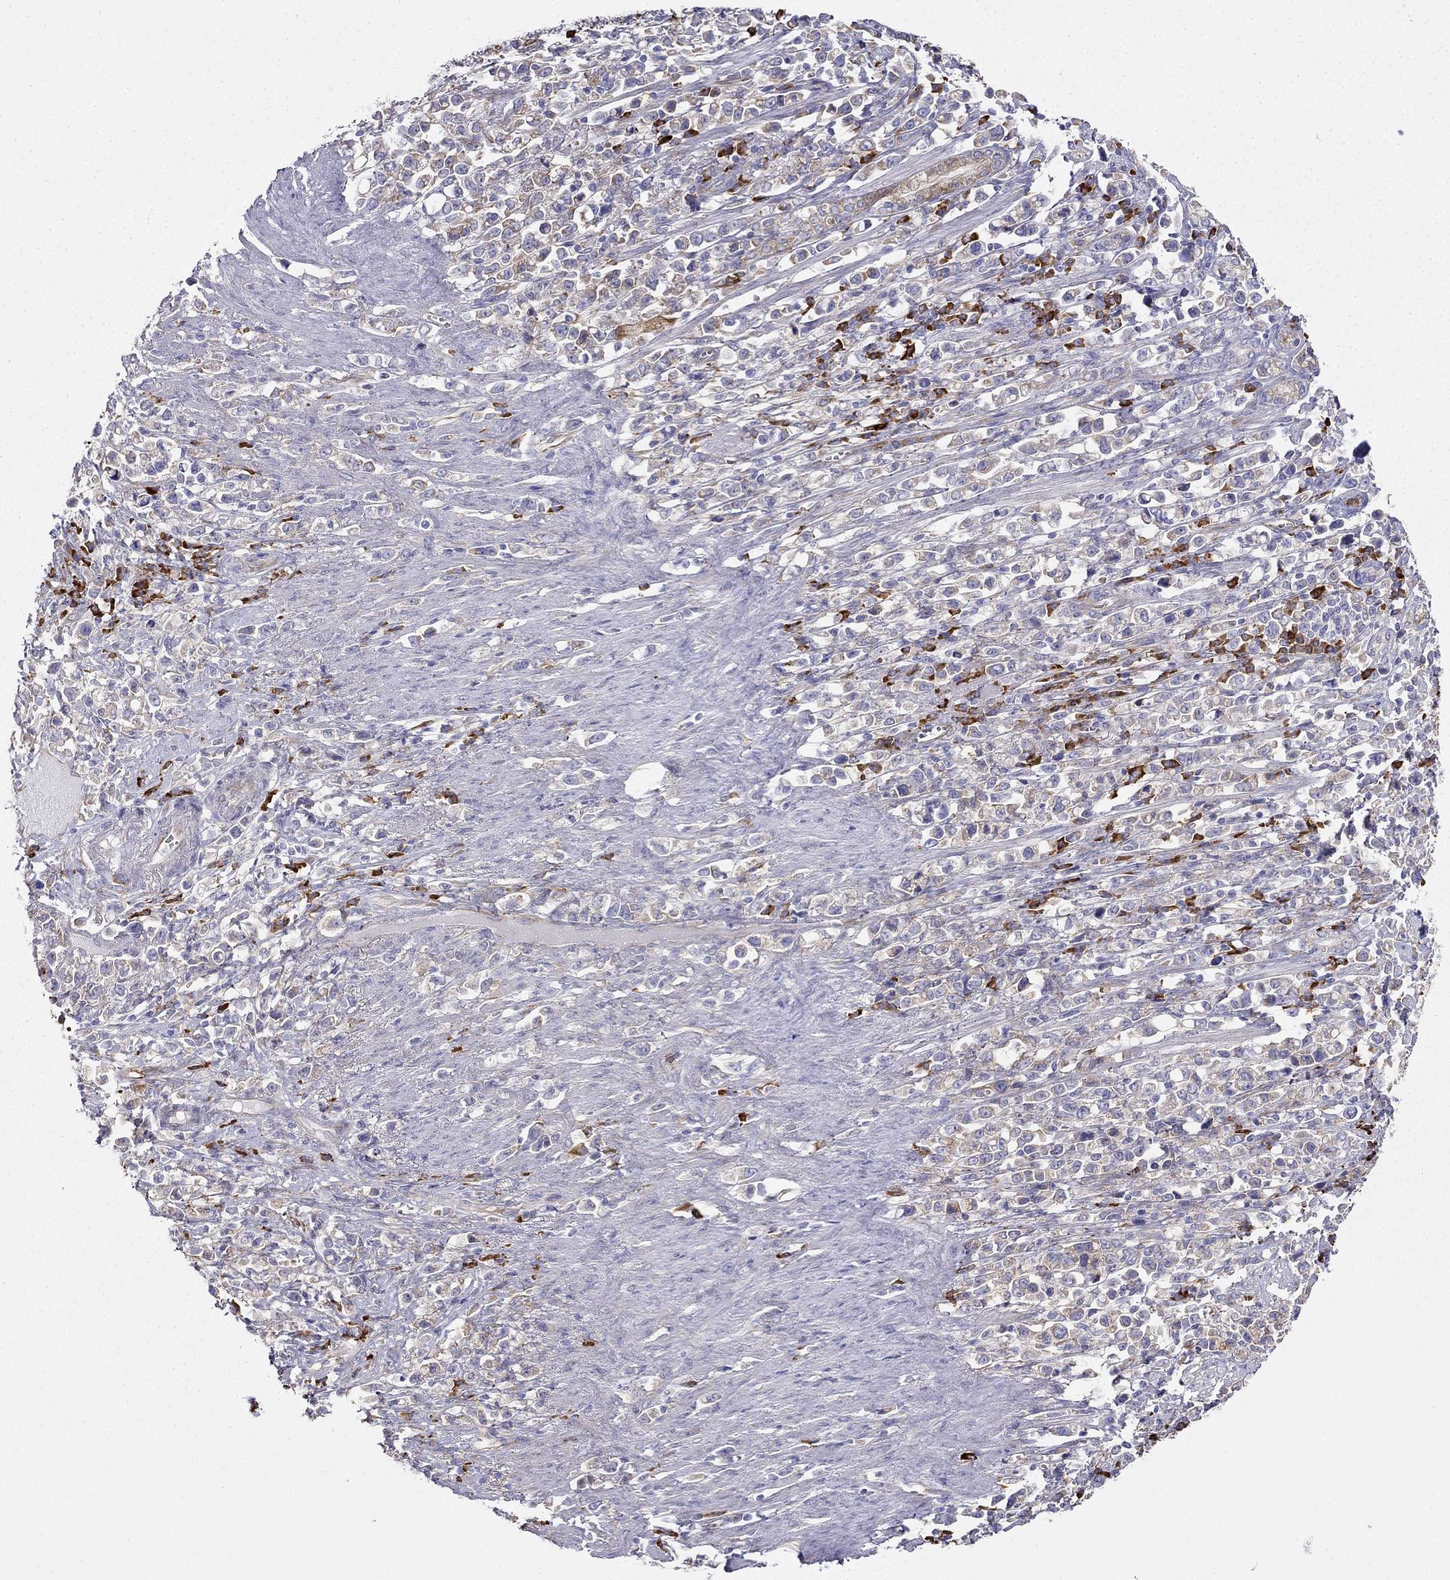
{"staining": {"intensity": "weak", "quantity": "25%-75%", "location": "cytoplasmic/membranous"}, "tissue": "stomach cancer", "cell_type": "Tumor cells", "image_type": "cancer", "snomed": [{"axis": "morphology", "description": "Adenocarcinoma, NOS"}, {"axis": "topography", "description": "Stomach"}], "caption": "This histopathology image demonstrates IHC staining of human adenocarcinoma (stomach), with low weak cytoplasmic/membranous expression in about 25%-75% of tumor cells.", "gene": "LONRF2", "patient": {"sex": "male", "age": 63}}